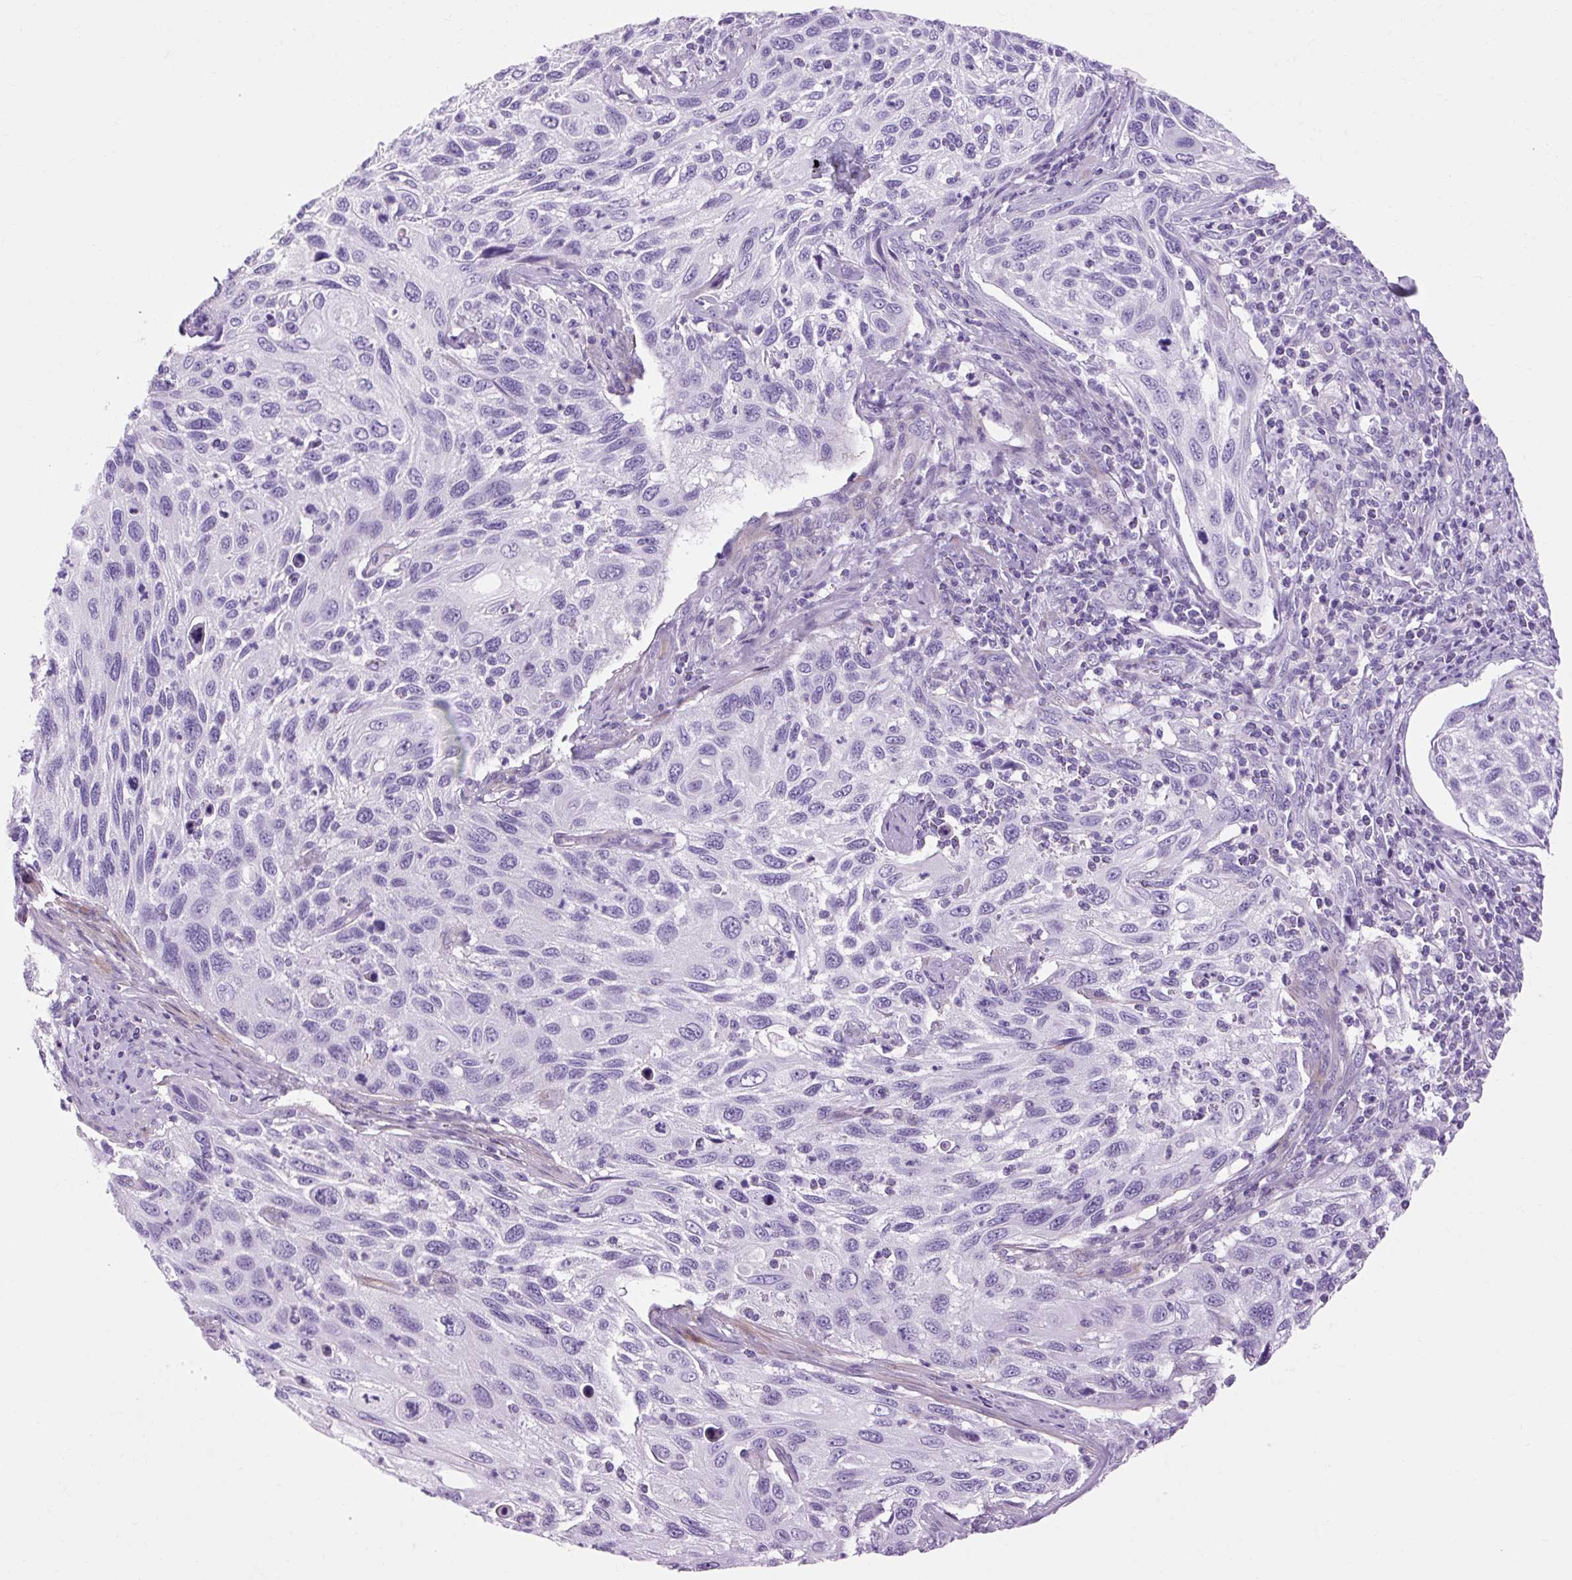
{"staining": {"intensity": "negative", "quantity": "none", "location": "none"}, "tissue": "cervical cancer", "cell_type": "Tumor cells", "image_type": "cancer", "snomed": [{"axis": "morphology", "description": "Squamous cell carcinoma, NOS"}, {"axis": "topography", "description": "Cervix"}], "caption": "This is an IHC histopathology image of squamous cell carcinoma (cervical). There is no staining in tumor cells.", "gene": "OOEP", "patient": {"sex": "female", "age": 70}}